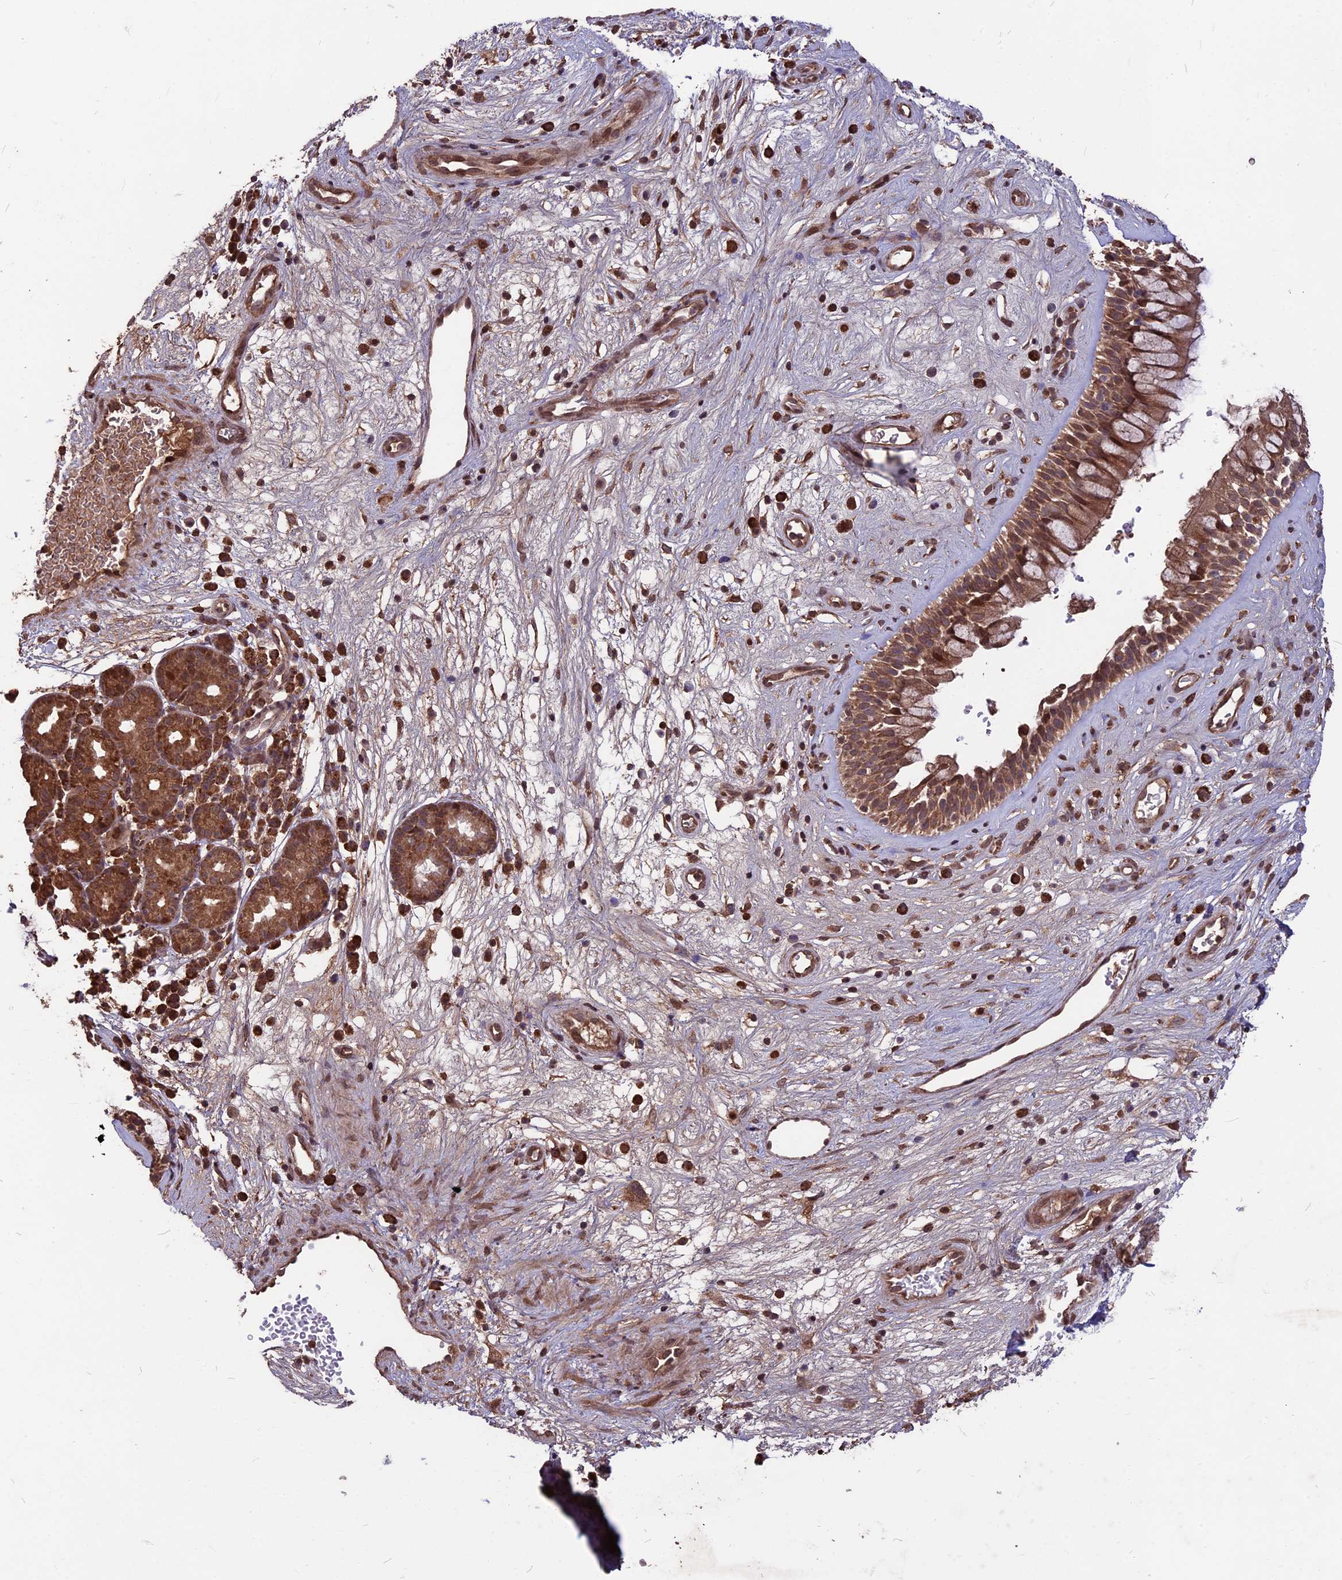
{"staining": {"intensity": "moderate", "quantity": ">75%", "location": "cytoplasmic/membranous"}, "tissue": "nasopharynx", "cell_type": "Respiratory epithelial cells", "image_type": "normal", "snomed": [{"axis": "morphology", "description": "Normal tissue, NOS"}, {"axis": "topography", "description": "Nasopharynx"}], "caption": "IHC photomicrograph of unremarkable human nasopharynx stained for a protein (brown), which reveals medium levels of moderate cytoplasmic/membranous staining in about >75% of respiratory epithelial cells.", "gene": "ZNF598", "patient": {"sex": "male", "age": 32}}